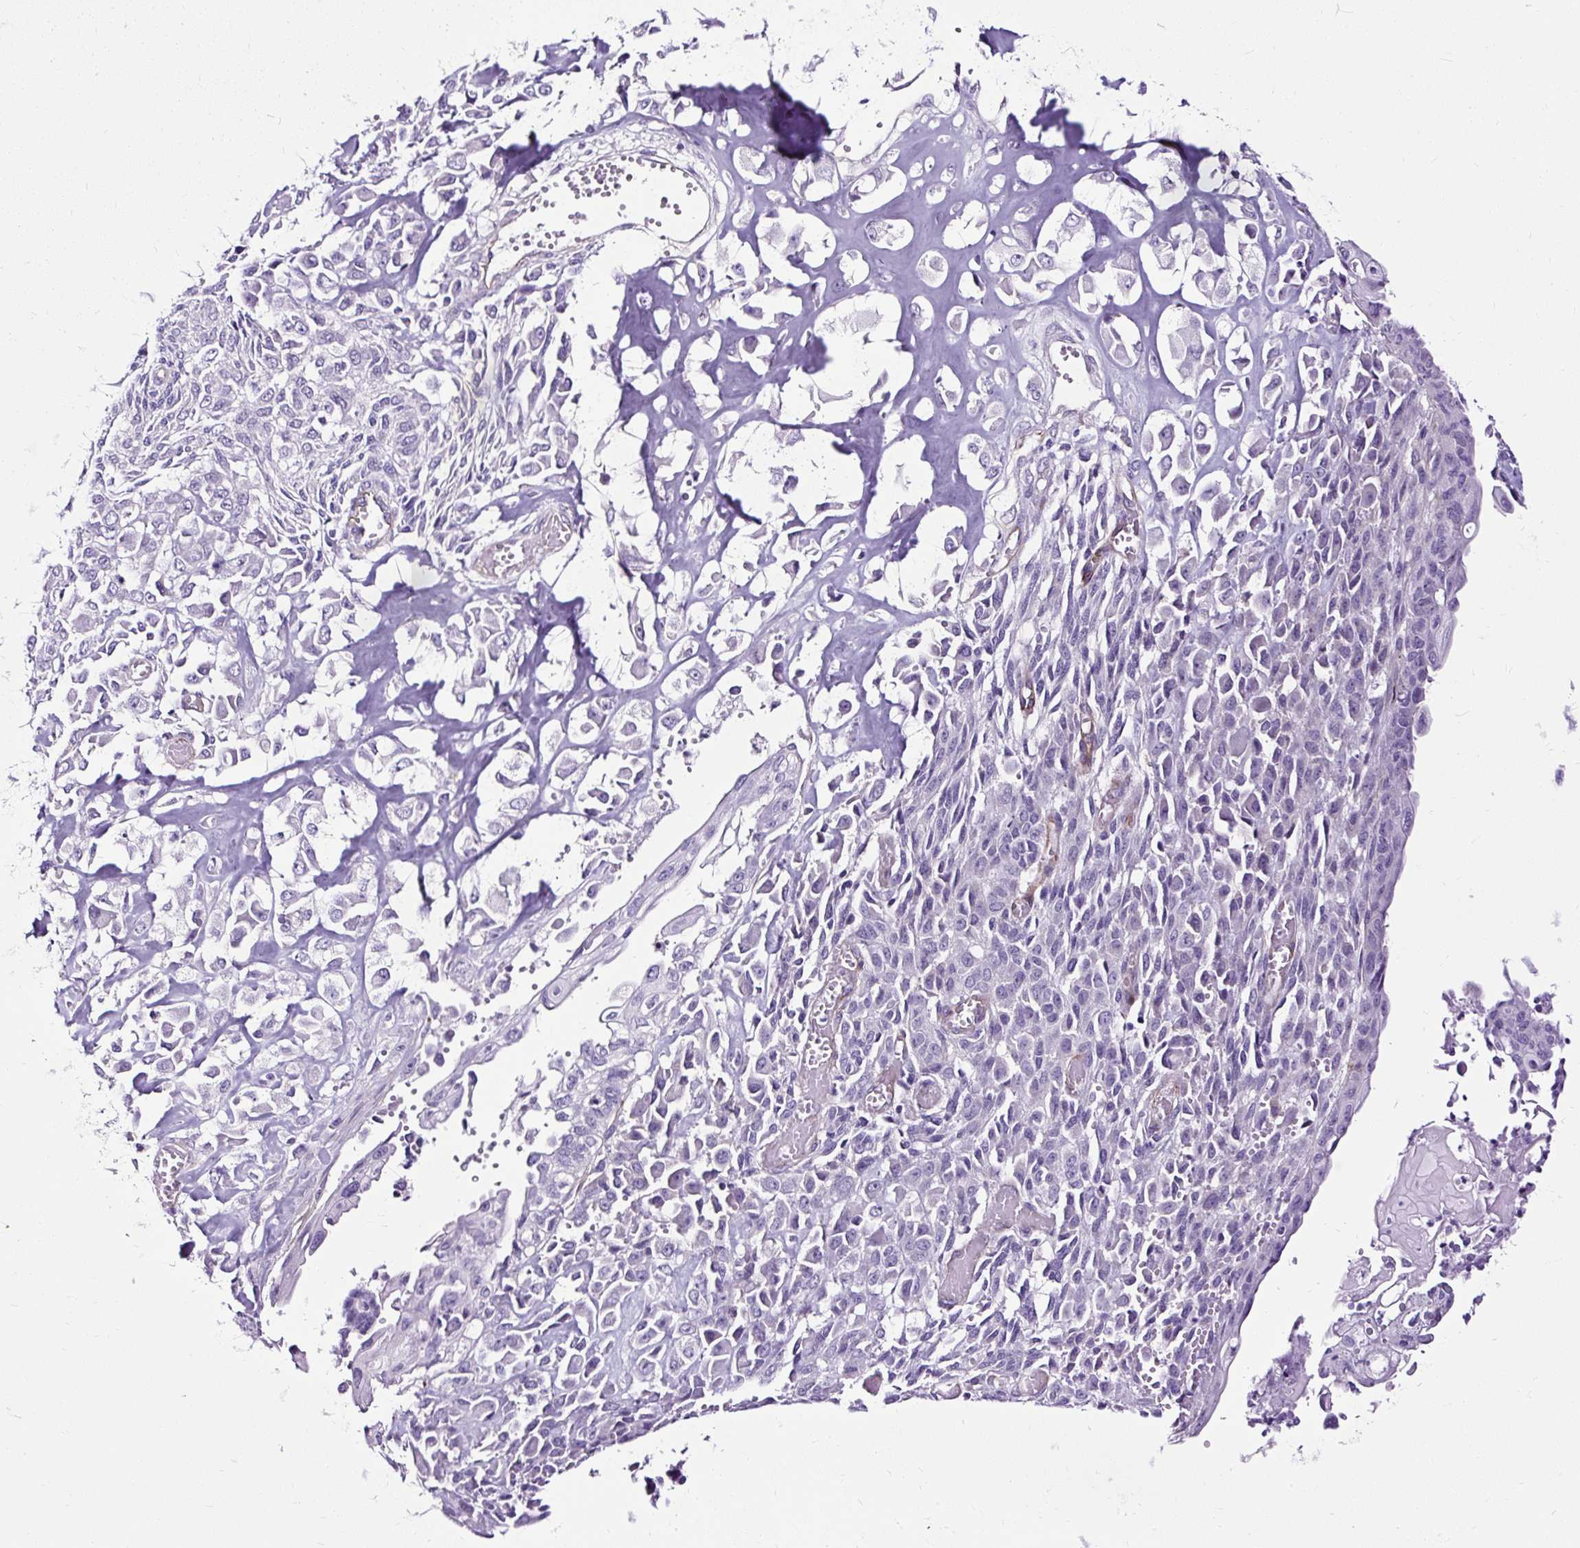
{"staining": {"intensity": "negative", "quantity": "none", "location": "none"}, "tissue": "endometrial cancer", "cell_type": "Tumor cells", "image_type": "cancer", "snomed": [{"axis": "morphology", "description": "Adenocarcinoma, NOS"}, {"axis": "topography", "description": "Endometrium"}], "caption": "Immunohistochemical staining of human adenocarcinoma (endometrial) exhibits no significant staining in tumor cells.", "gene": "SLC7A8", "patient": {"sex": "female", "age": 32}}